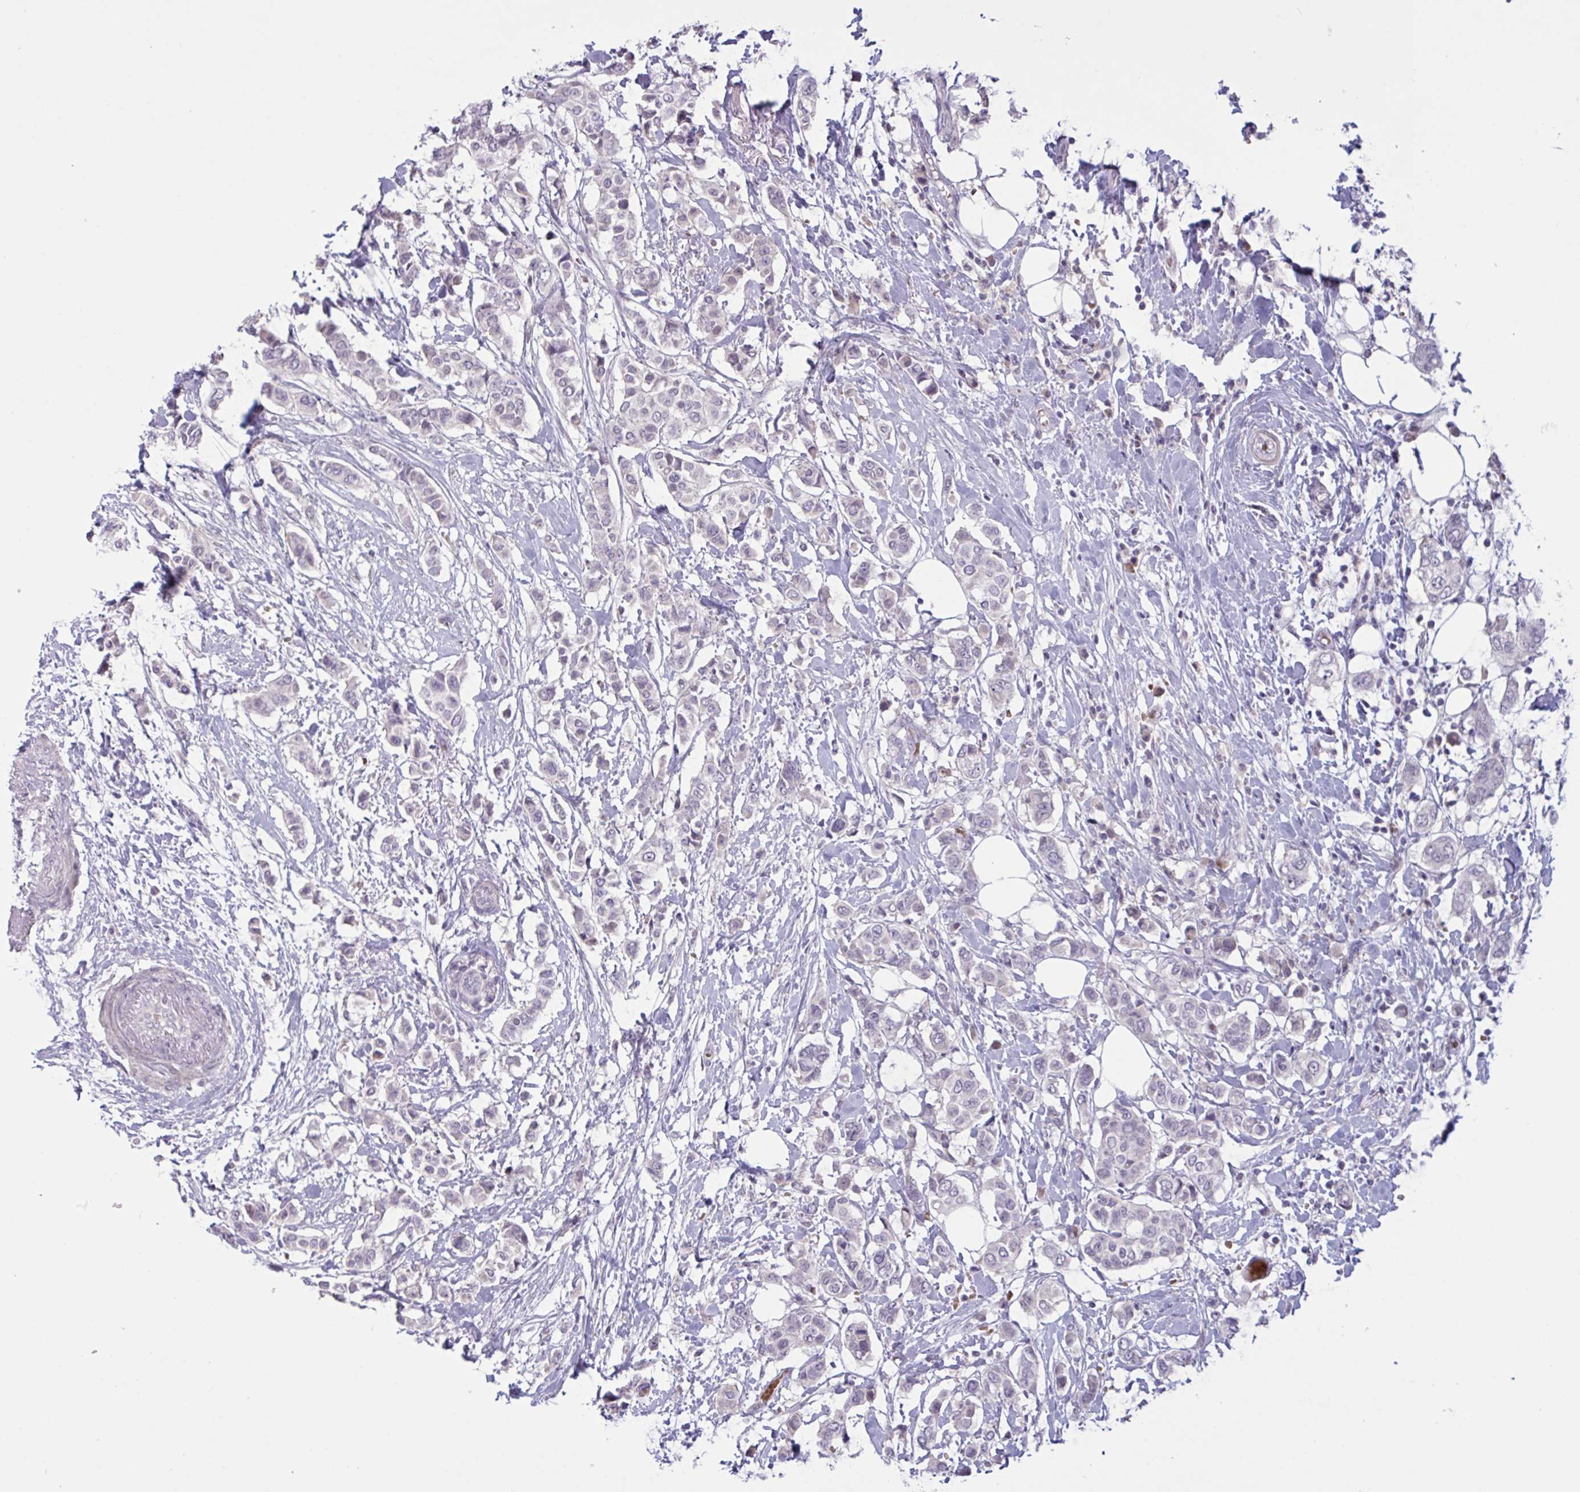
{"staining": {"intensity": "negative", "quantity": "none", "location": "none"}, "tissue": "breast cancer", "cell_type": "Tumor cells", "image_type": "cancer", "snomed": [{"axis": "morphology", "description": "Lobular carcinoma"}, {"axis": "topography", "description": "Breast"}], "caption": "The immunohistochemistry micrograph has no significant positivity in tumor cells of breast lobular carcinoma tissue. (Immunohistochemistry (ihc), brightfield microscopy, high magnification).", "gene": "RFPL4B", "patient": {"sex": "female", "age": 51}}